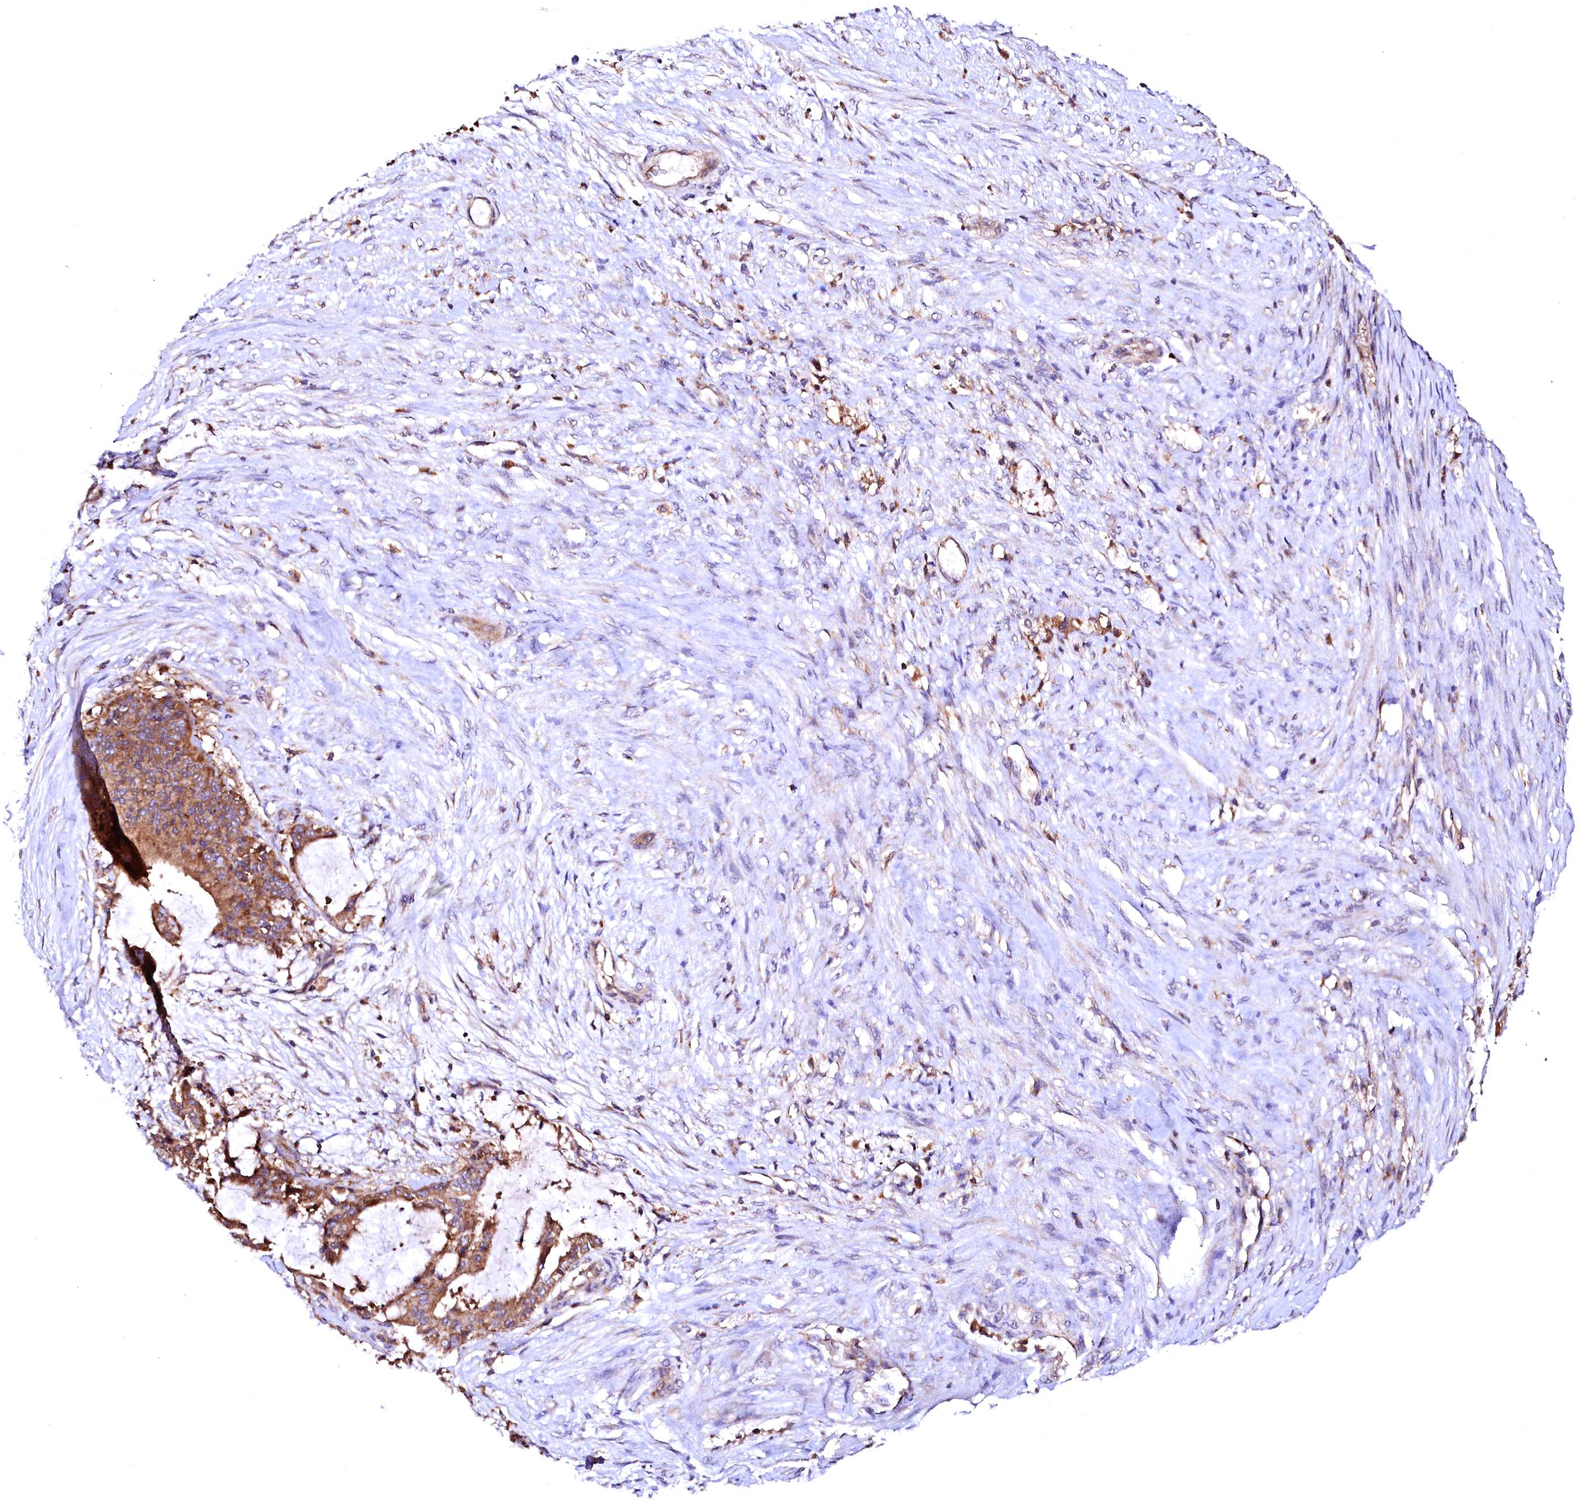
{"staining": {"intensity": "strong", "quantity": ">75%", "location": "cytoplasmic/membranous"}, "tissue": "liver cancer", "cell_type": "Tumor cells", "image_type": "cancer", "snomed": [{"axis": "morphology", "description": "Normal tissue, NOS"}, {"axis": "morphology", "description": "Cholangiocarcinoma"}, {"axis": "topography", "description": "Liver"}, {"axis": "topography", "description": "Peripheral nerve tissue"}], "caption": "Liver cancer stained with IHC exhibits strong cytoplasmic/membranous expression in approximately >75% of tumor cells.", "gene": "ST3GAL1", "patient": {"sex": "female", "age": 73}}